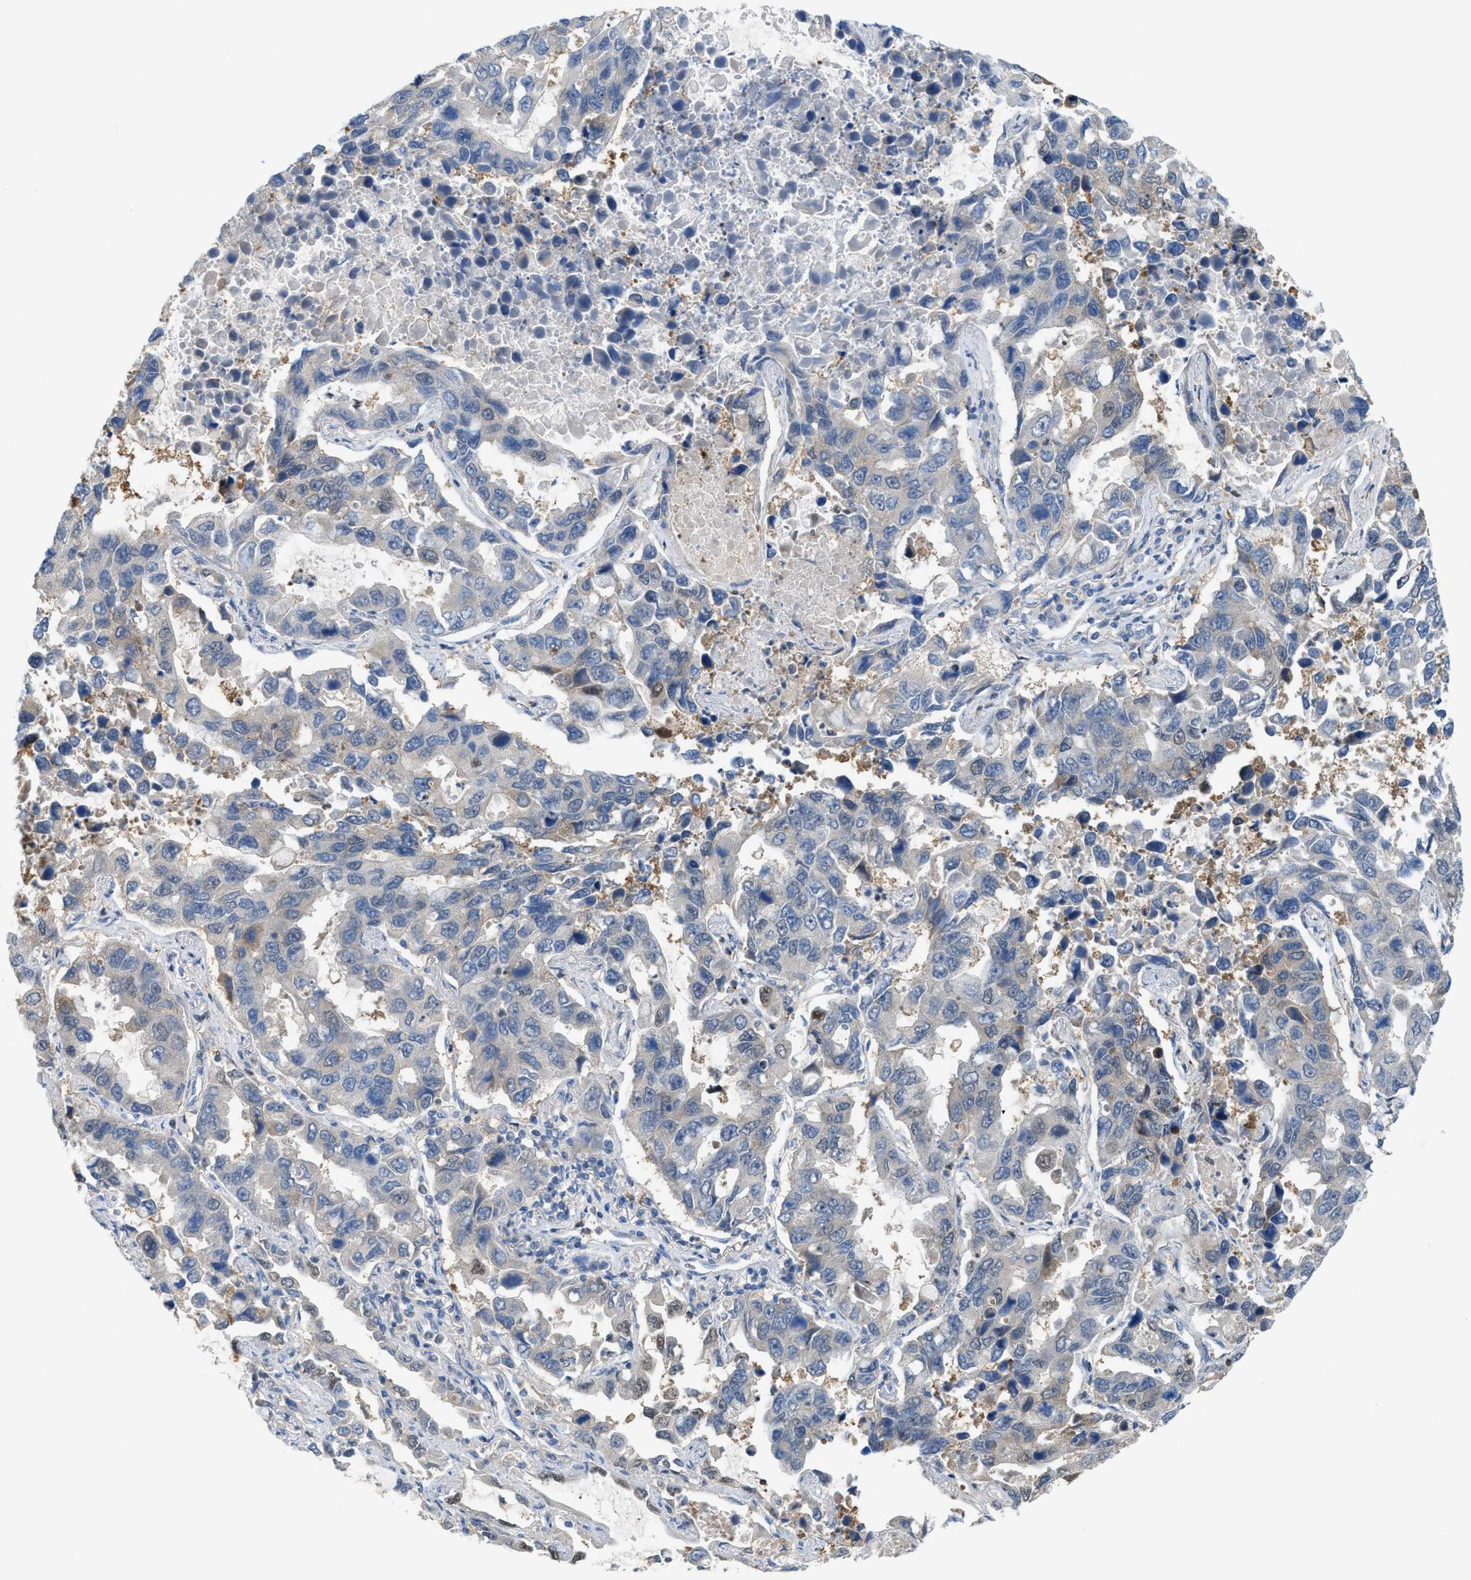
{"staining": {"intensity": "negative", "quantity": "none", "location": "none"}, "tissue": "lung cancer", "cell_type": "Tumor cells", "image_type": "cancer", "snomed": [{"axis": "morphology", "description": "Adenocarcinoma, NOS"}, {"axis": "topography", "description": "Lung"}], "caption": "Immunohistochemistry histopathology image of neoplastic tissue: lung adenocarcinoma stained with DAB reveals no significant protein staining in tumor cells.", "gene": "PPM1D", "patient": {"sex": "male", "age": 64}}